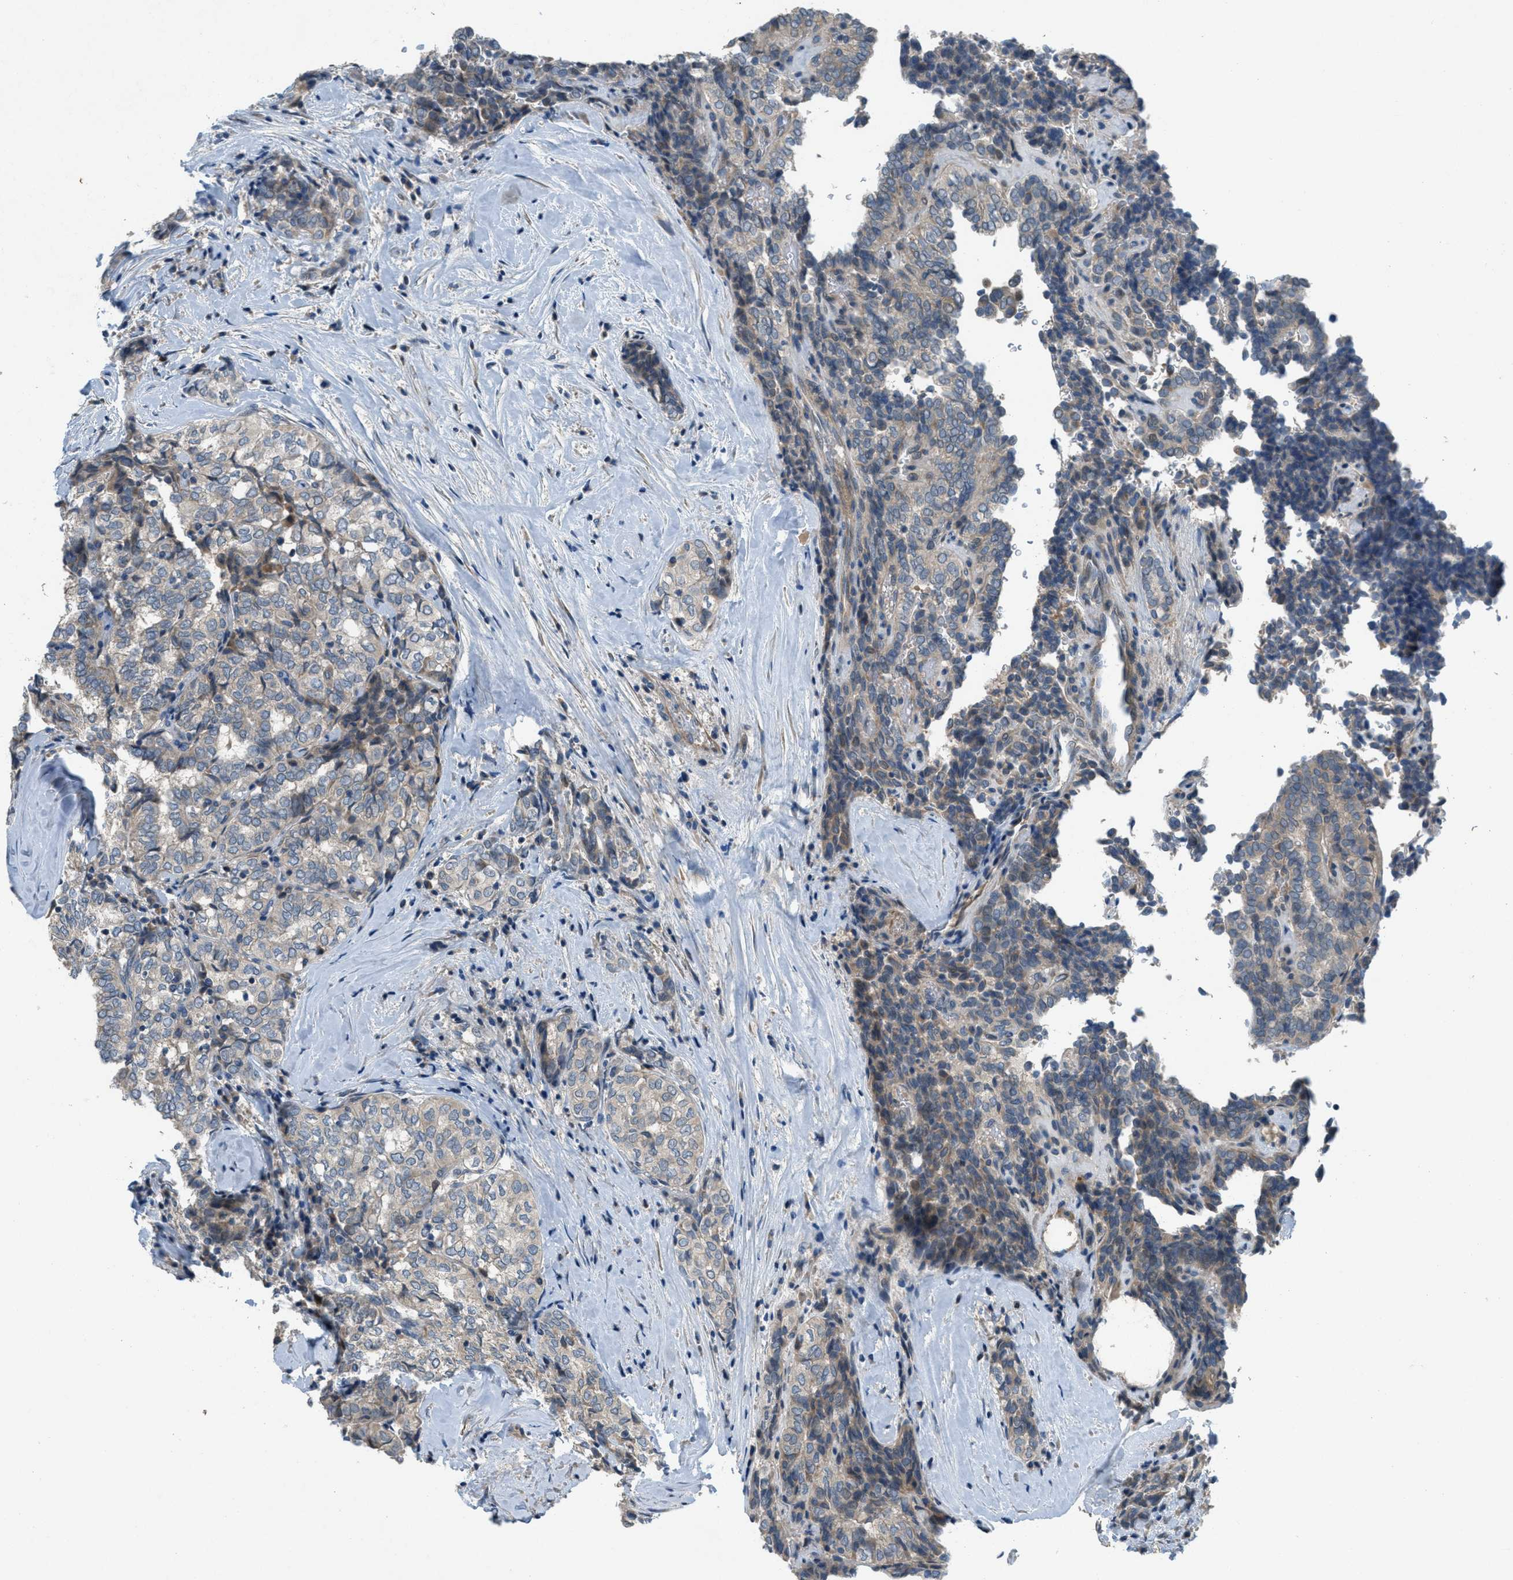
{"staining": {"intensity": "weak", "quantity": "<25%", "location": "cytoplasmic/membranous"}, "tissue": "thyroid cancer", "cell_type": "Tumor cells", "image_type": "cancer", "snomed": [{"axis": "morphology", "description": "Normal tissue, NOS"}, {"axis": "morphology", "description": "Papillary adenocarcinoma, NOS"}, {"axis": "topography", "description": "Thyroid gland"}], "caption": "IHC histopathology image of neoplastic tissue: papillary adenocarcinoma (thyroid) stained with DAB shows no significant protein expression in tumor cells. (Stains: DAB (3,3'-diaminobenzidine) immunohistochemistry with hematoxylin counter stain, Microscopy: brightfield microscopy at high magnification).", "gene": "ADCY6", "patient": {"sex": "female", "age": 30}}